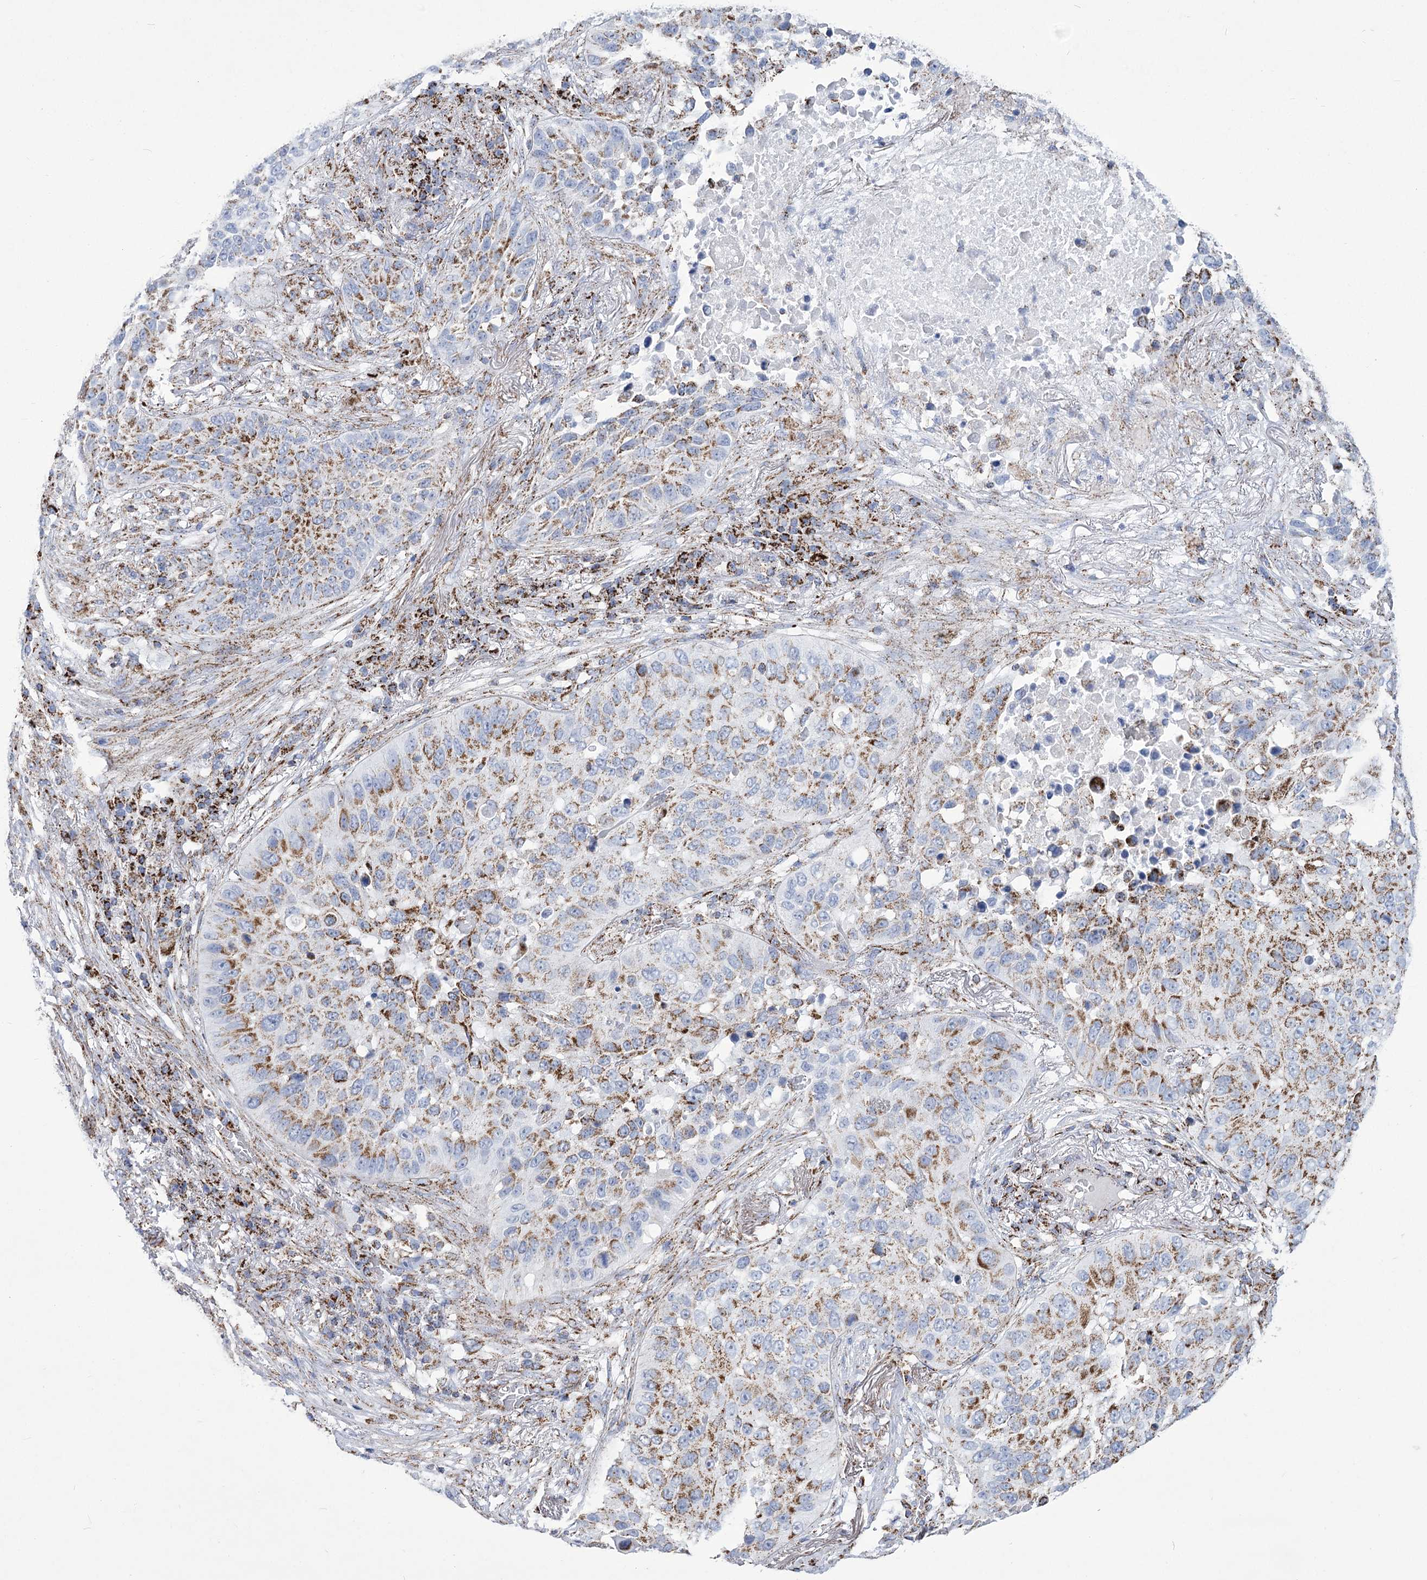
{"staining": {"intensity": "strong", "quantity": "25%-75%", "location": "cytoplasmic/membranous"}, "tissue": "lung cancer", "cell_type": "Tumor cells", "image_type": "cancer", "snomed": [{"axis": "morphology", "description": "Squamous cell carcinoma, NOS"}, {"axis": "topography", "description": "Lung"}], "caption": "About 25%-75% of tumor cells in human lung squamous cell carcinoma demonstrate strong cytoplasmic/membranous protein positivity as visualized by brown immunohistochemical staining.", "gene": "PDHB", "patient": {"sex": "male", "age": 57}}